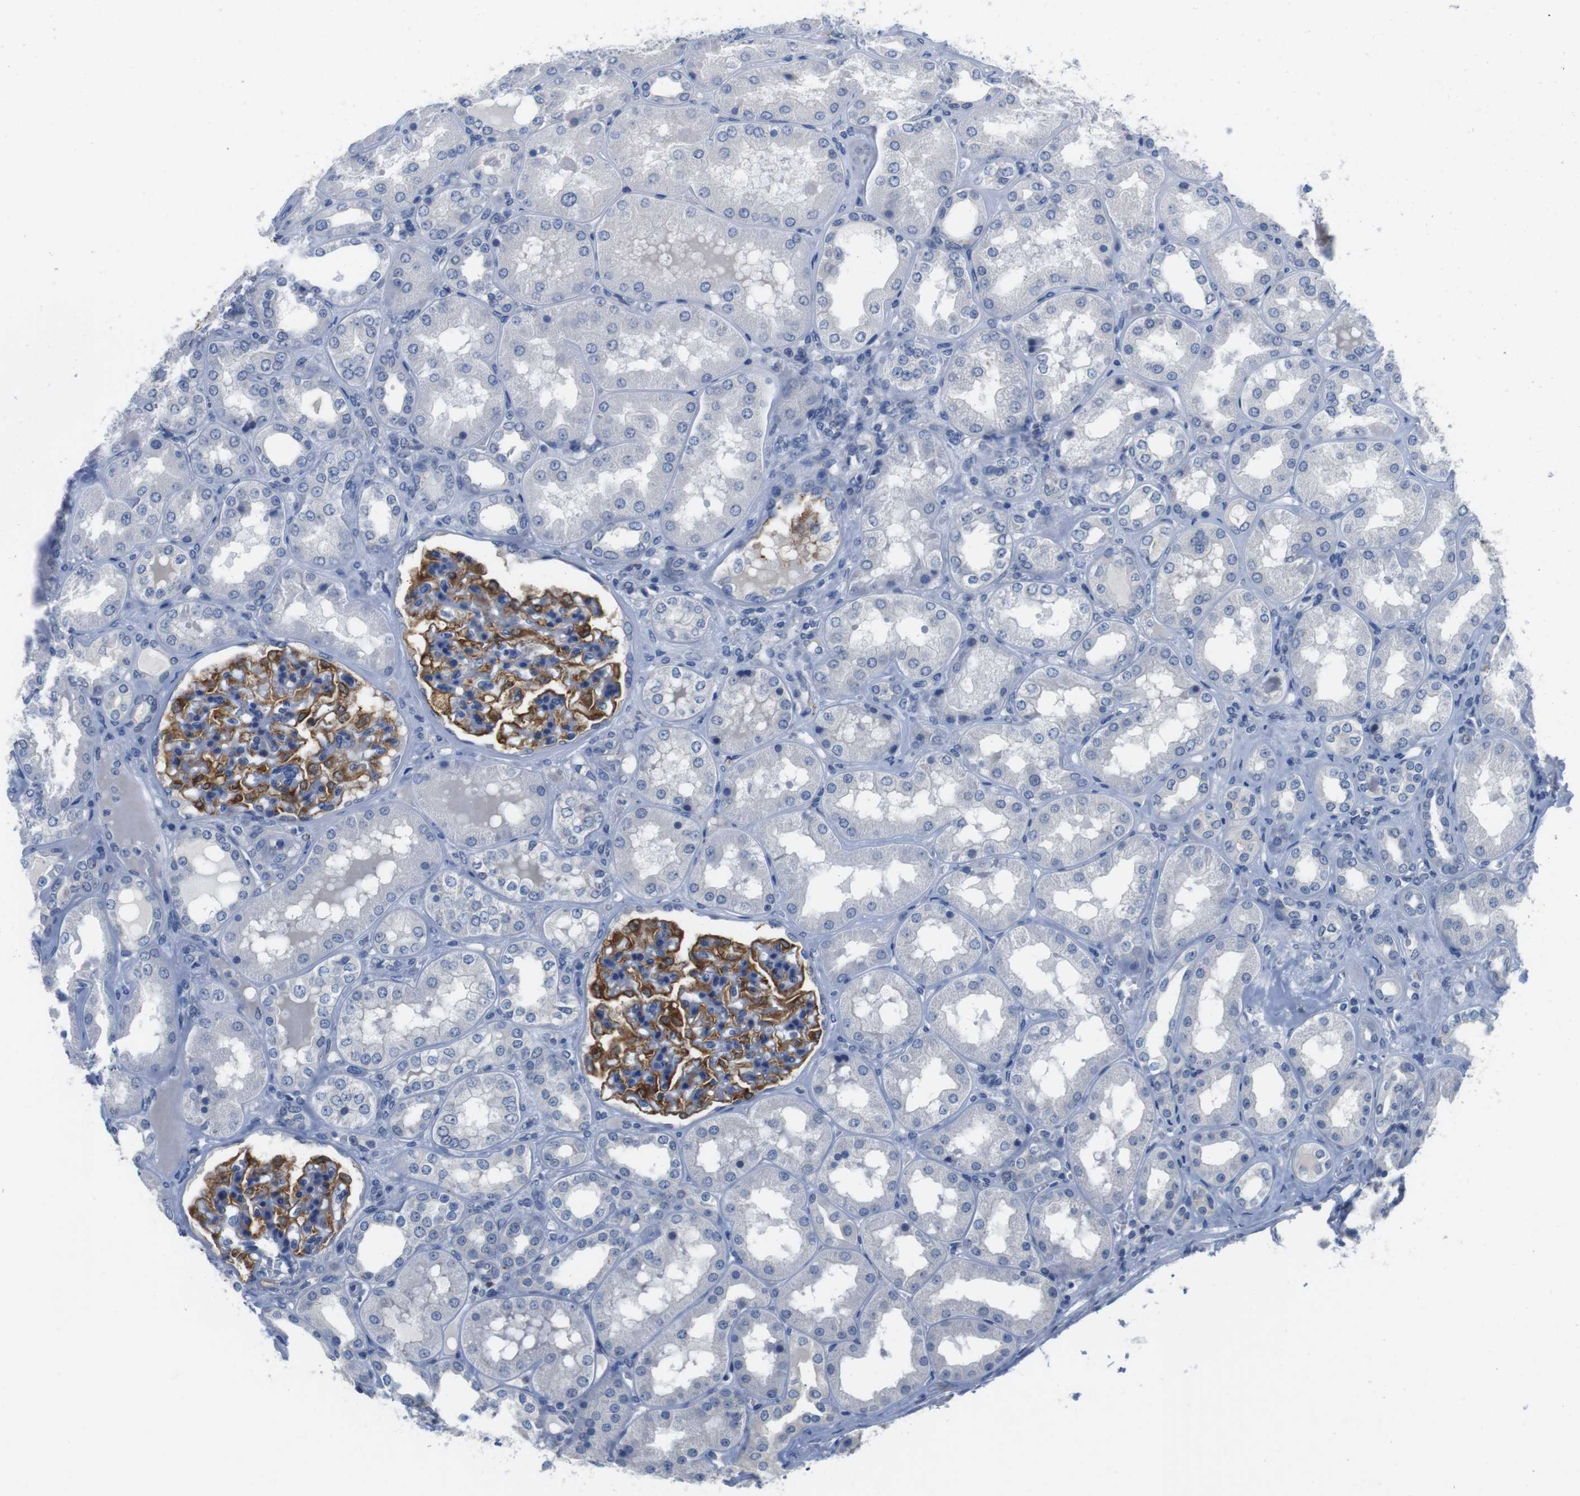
{"staining": {"intensity": "moderate", "quantity": "25%-75%", "location": "cytoplasmic/membranous"}, "tissue": "kidney", "cell_type": "Cells in glomeruli", "image_type": "normal", "snomed": [{"axis": "morphology", "description": "Normal tissue, NOS"}, {"axis": "topography", "description": "Kidney"}], "caption": "Moderate cytoplasmic/membranous staining is present in approximately 25%-75% of cells in glomeruli in benign kidney. Nuclei are stained in blue.", "gene": "MAP6", "patient": {"sex": "female", "age": 56}}